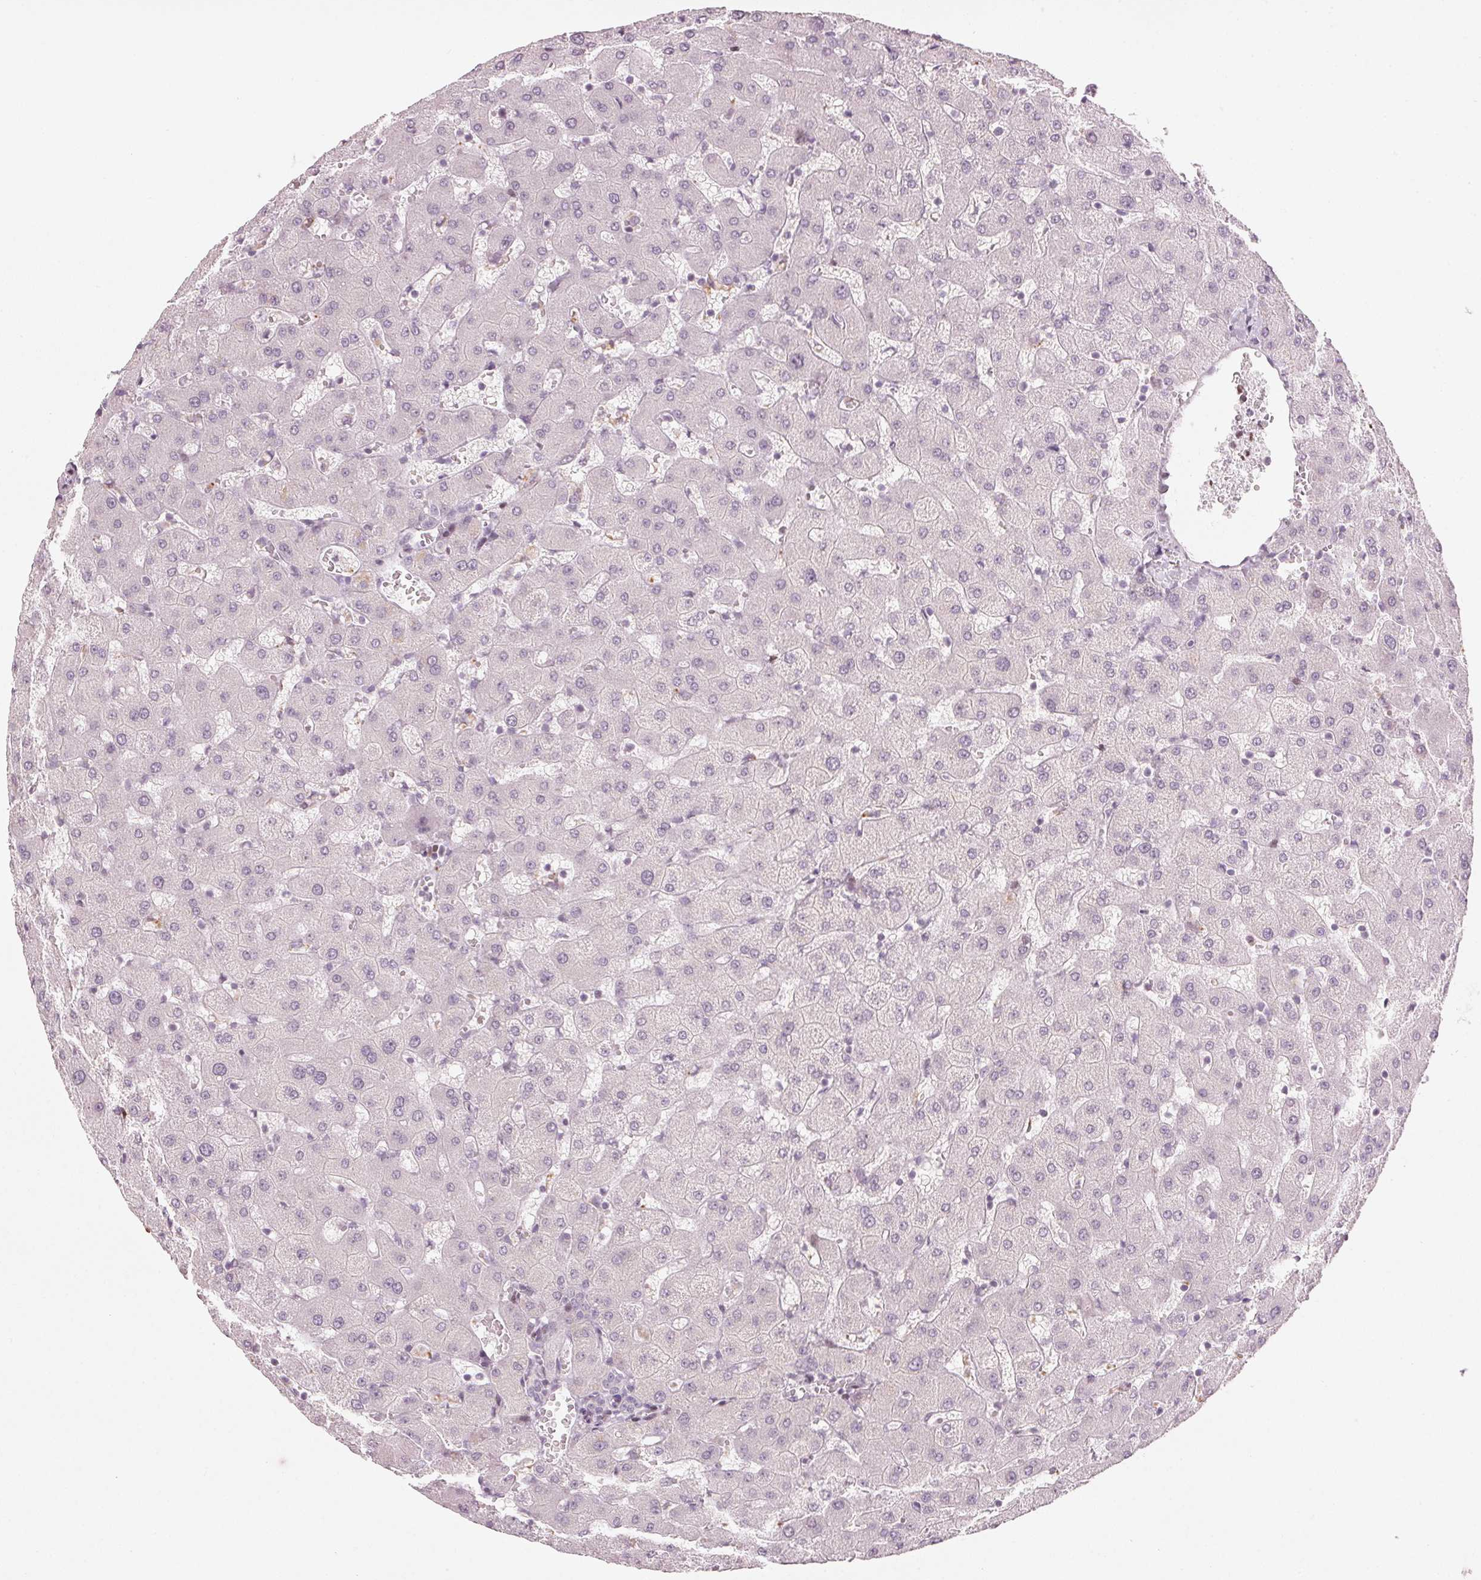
{"staining": {"intensity": "negative", "quantity": "none", "location": "none"}, "tissue": "liver", "cell_type": "Cholangiocytes", "image_type": "normal", "snomed": [{"axis": "morphology", "description": "Normal tissue, NOS"}, {"axis": "topography", "description": "Liver"}], "caption": "The photomicrograph displays no significant staining in cholangiocytes of liver.", "gene": "SFRP4", "patient": {"sex": "female", "age": 63}}